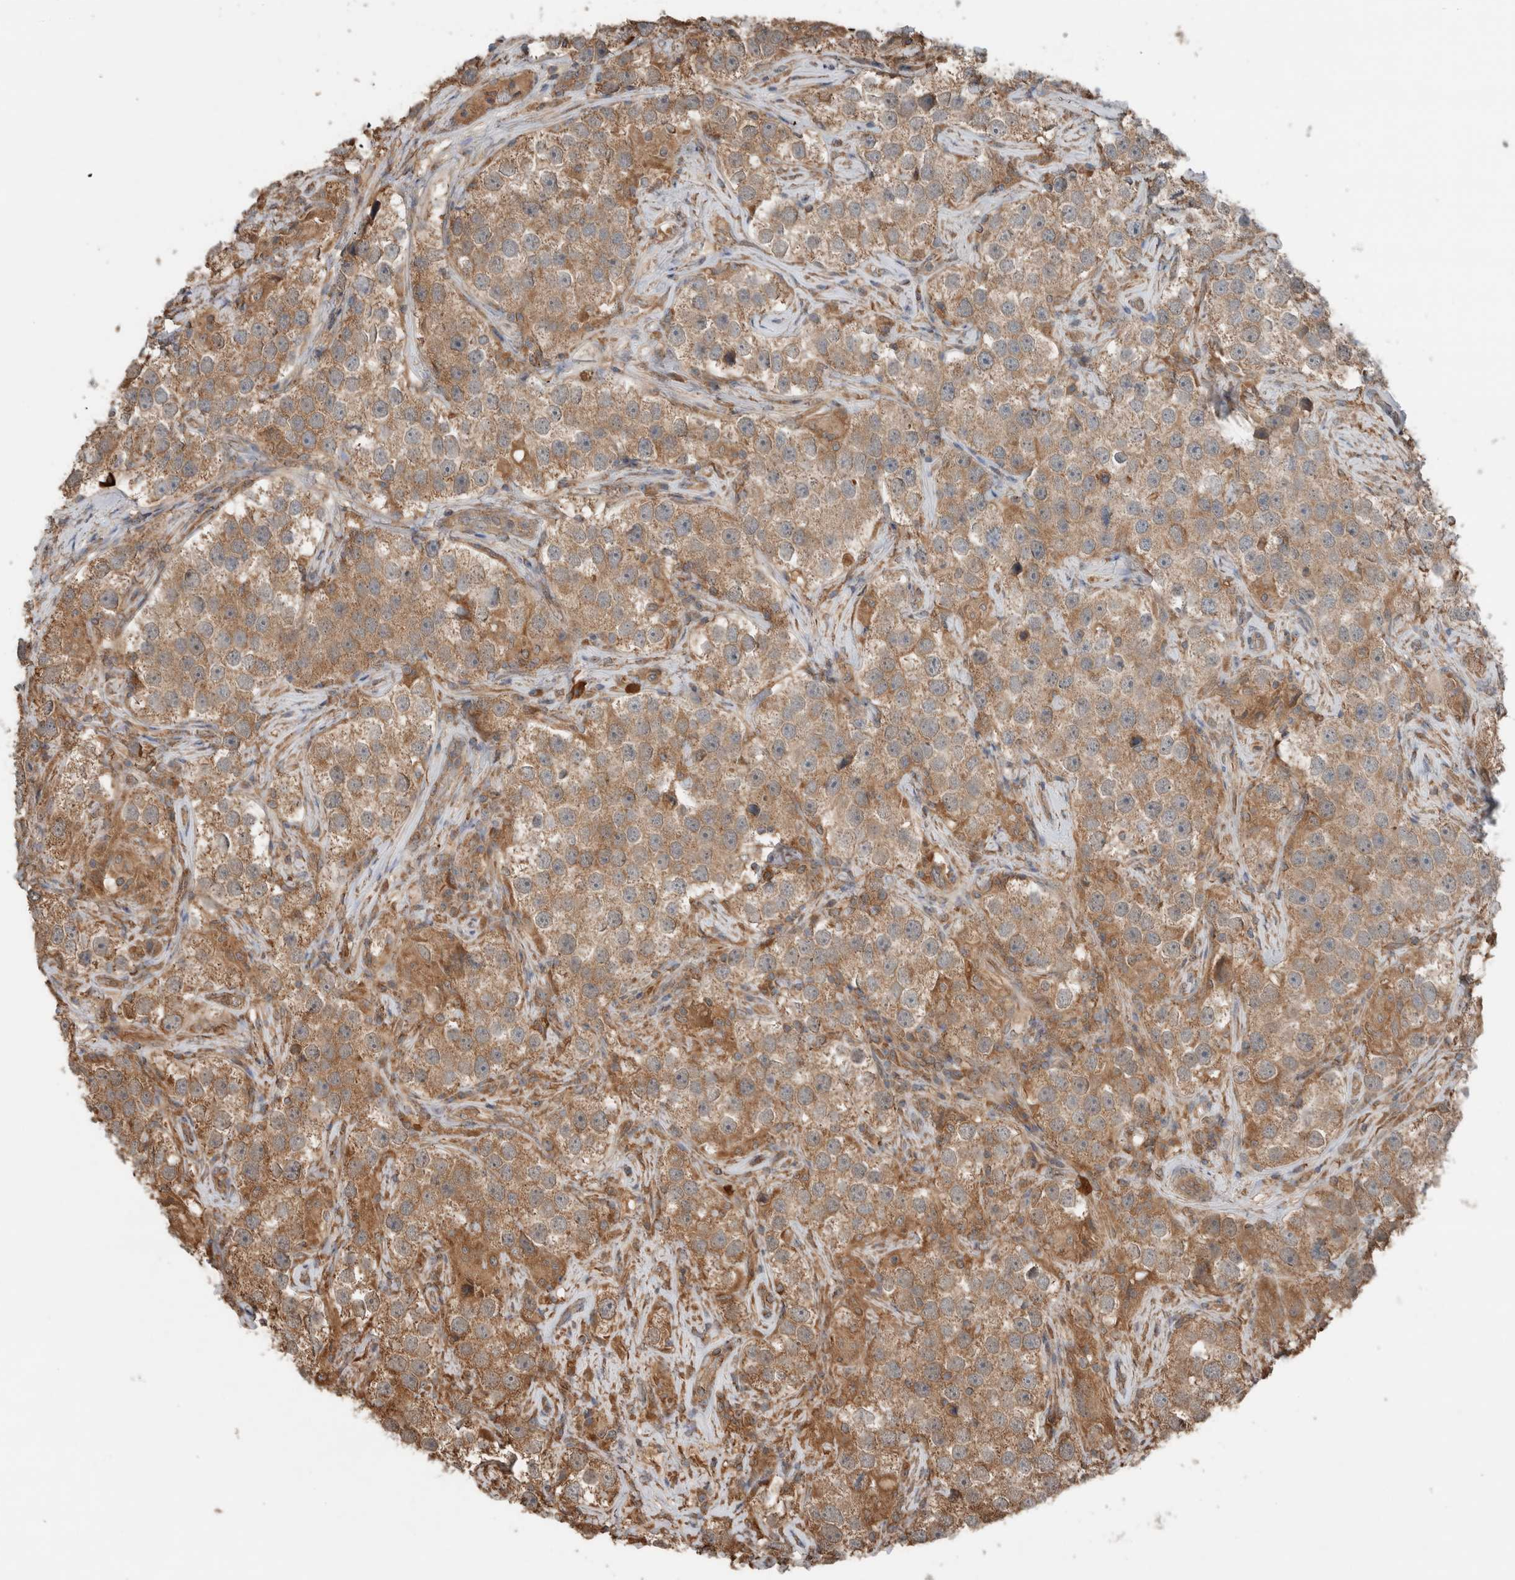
{"staining": {"intensity": "moderate", "quantity": ">75%", "location": "cytoplasmic/membranous"}, "tissue": "testis cancer", "cell_type": "Tumor cells", "image_type": "cancer", "snomed": [{"axis": "morphology", "description": "Seminoma, NOS"}, {"axis": "topography", "description": "Testis"}], "caption": "There is medium levels of moderate cytoplasmic/membranous staining in tumor cells of testis cancer, as demonstrated by immunohistochemical staining (brown color).", "gene": "KLK14", "patient": {"sex": "male", "age": 49}}